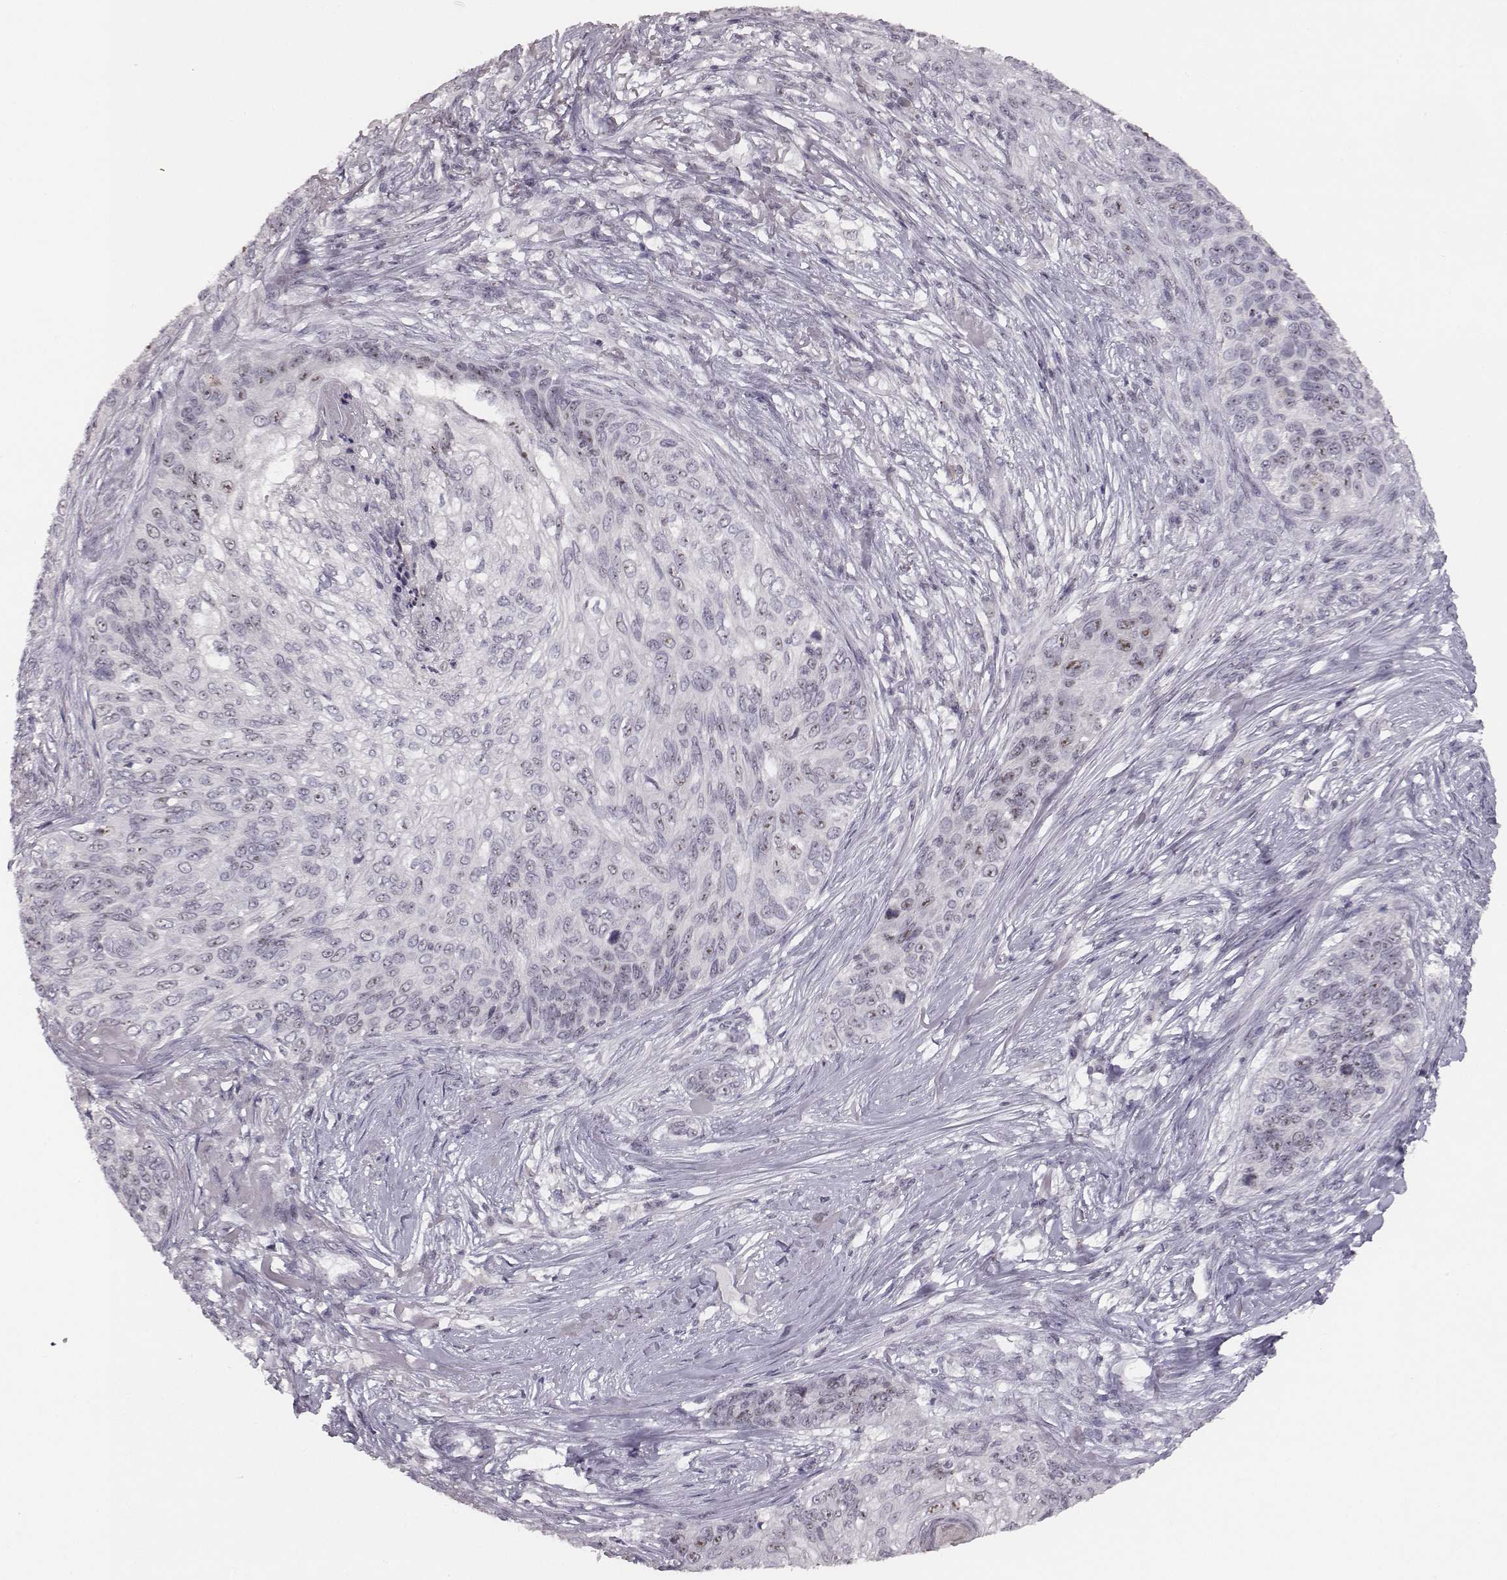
{"staining": {"intensity": "strong", "quantity": "<25%", "location": "nuclear"}, "tissue": "skin cancer", "cell_type": "Tumor cells", "image_type": "cancer", "snomed": [{"axis": "morphology", "description": "Squamous cell carcinoma, NOS"}, {"axis": "topography", "description": "Skin"}], "caption": "A histopathology image of skin squamous cell carcinoma stained for a protein demonstrates strong nuclear brown staining in tumor cells.", "gene": "NIFK", "patient": {"sex": "male", "age": 92}}